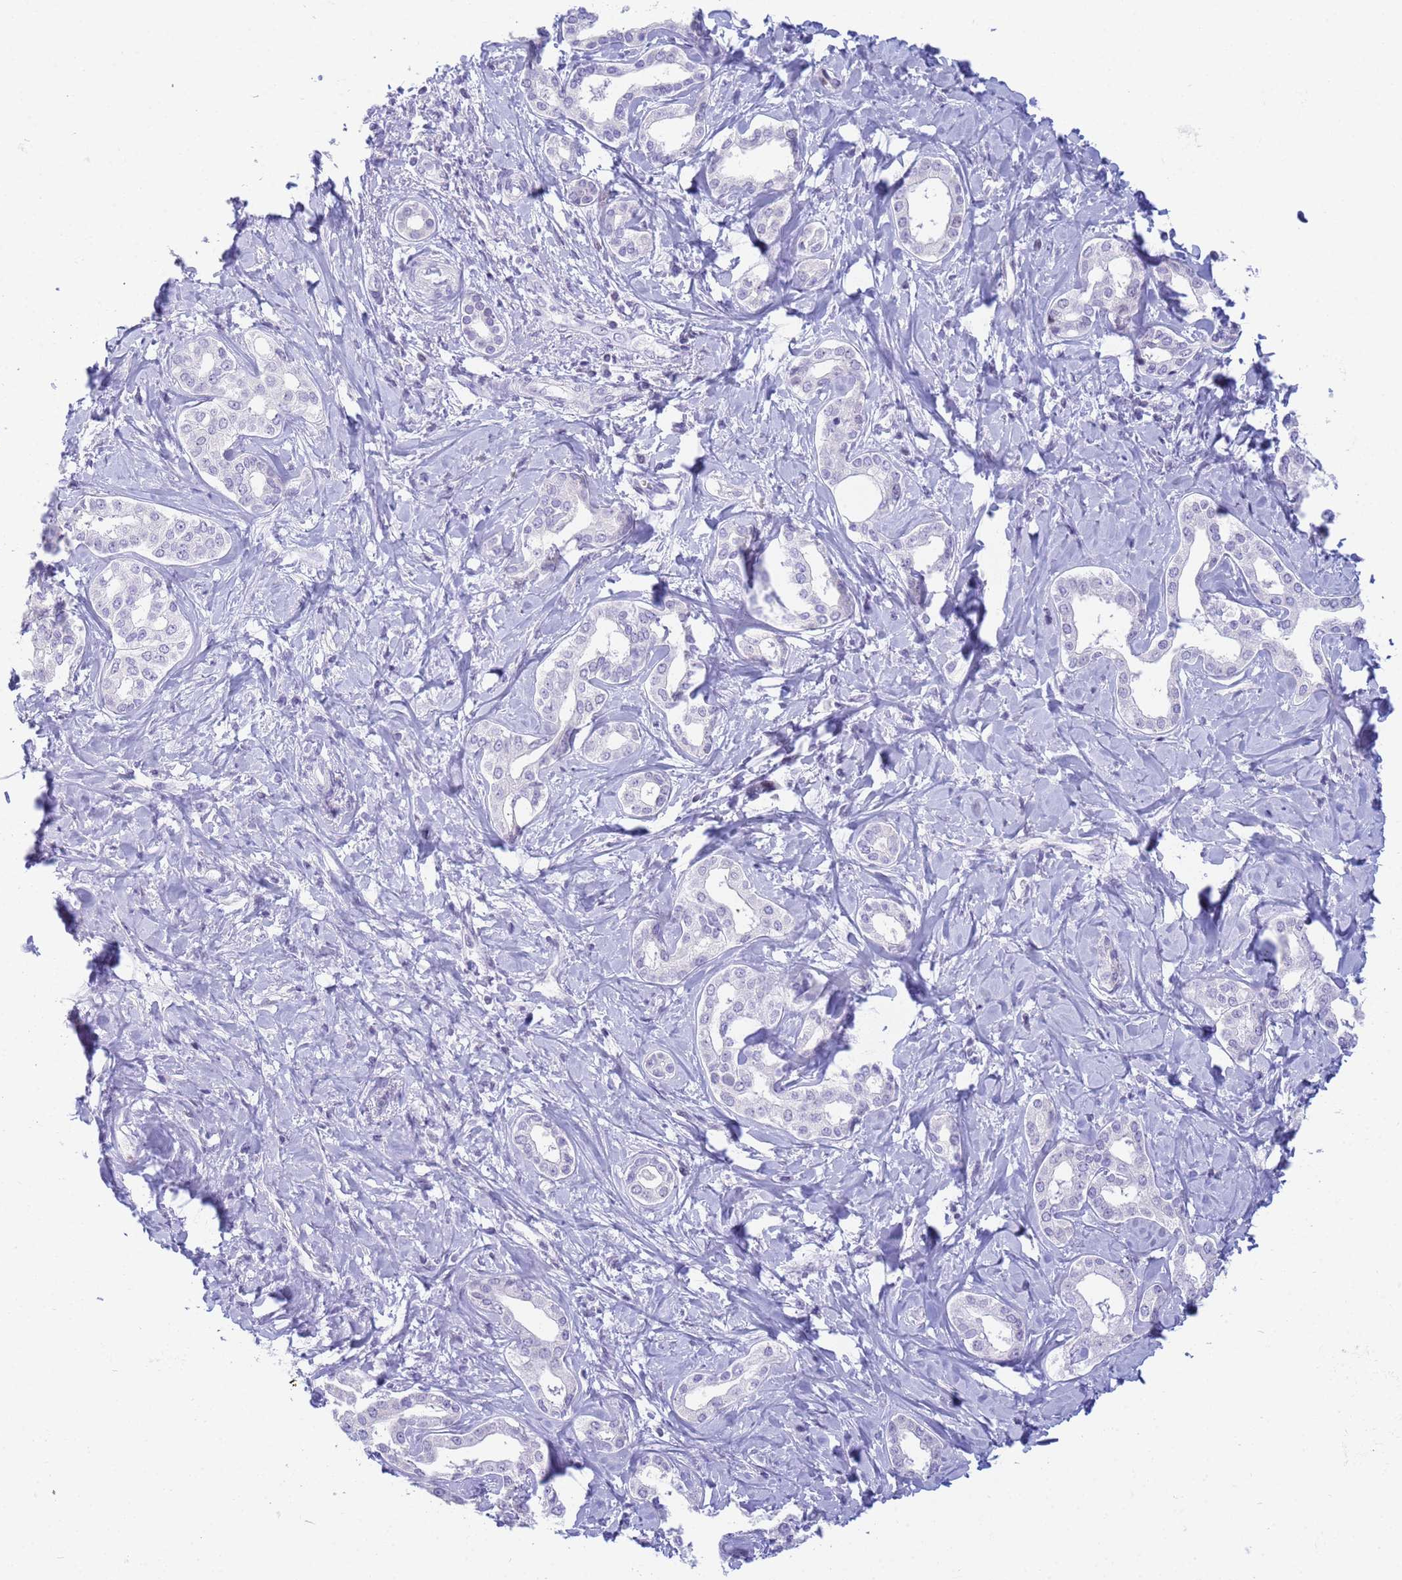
{"staining": {"intensity": "negative", "quantity": "none", "location": "none"}, "tissue": "liver cancer", "cell_type": "Tumor cells", "image_type": "cancer", "snomed": [{"axis": "morphology", "description": "Cholangiocarcinoma"}, {"axis": "topography", "description": "Liver"}], "caption": "Immunohistochemistry (IHC) of liver cancer reveals no staining in tumor cells.", "gene": "SNX20", "patient": {"sex": "female", "age": 77}}